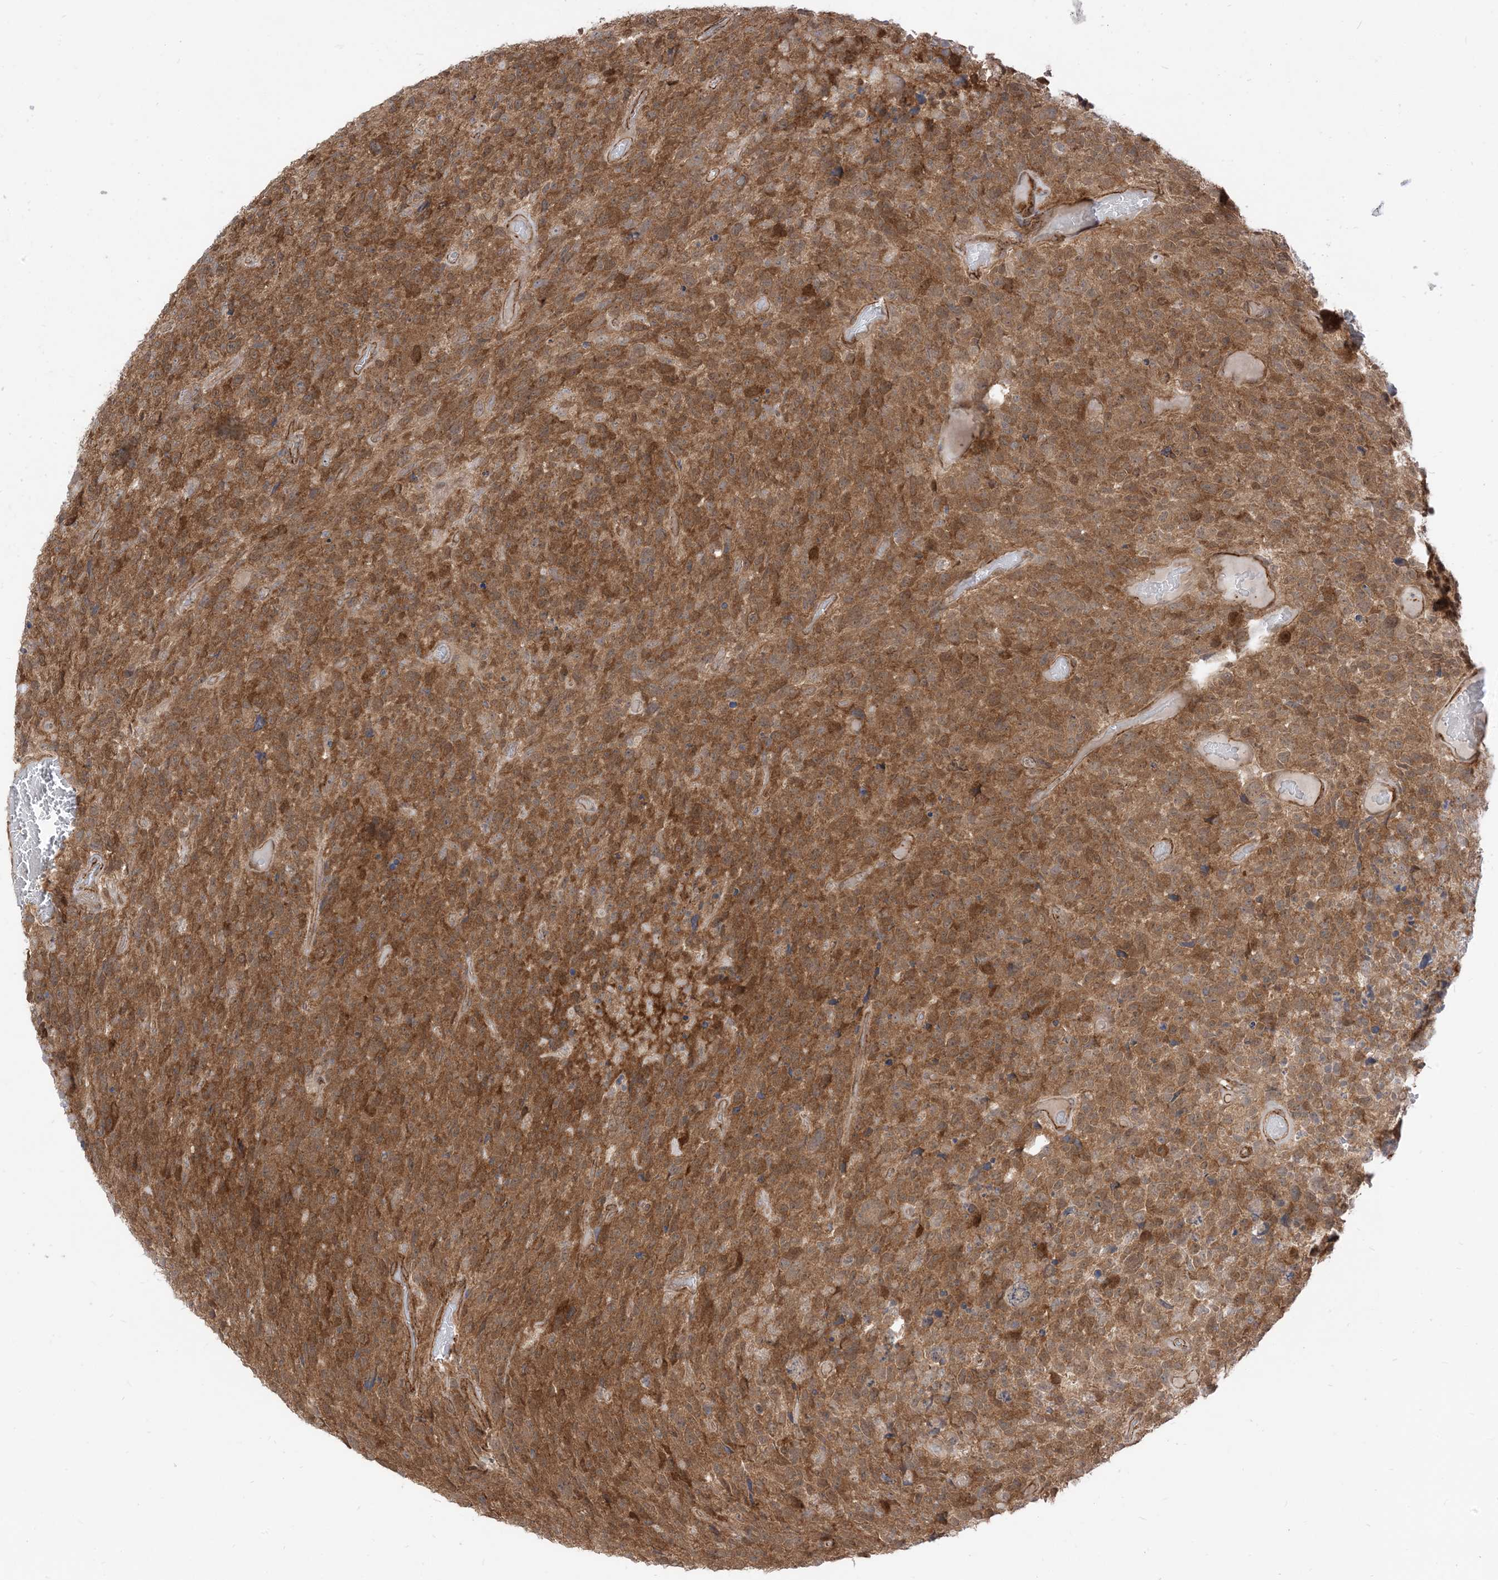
{"staining": {"intensity": "moderate", "quantity": ">75%", "location": "cytoplasmic/membranous"}, "tissue": "glioma", "cell_type": "Tumor cells", "image_type": "cancer", "snomed": [{"axis": "morphology", "description": "Glioma, malignant, High grade"}, {"axis": "topography", "description": "Brain"}], "caption": "DAB (3,3'-diaminobenzidine) immunohistochemical staining of malignant glioma (high-grade) shows moderate cytoplasmic/membranous protein expression in approximately >75% of tumor cells.", "gene": "TBCC", "patient": {"sex": "male", "age": 69}}